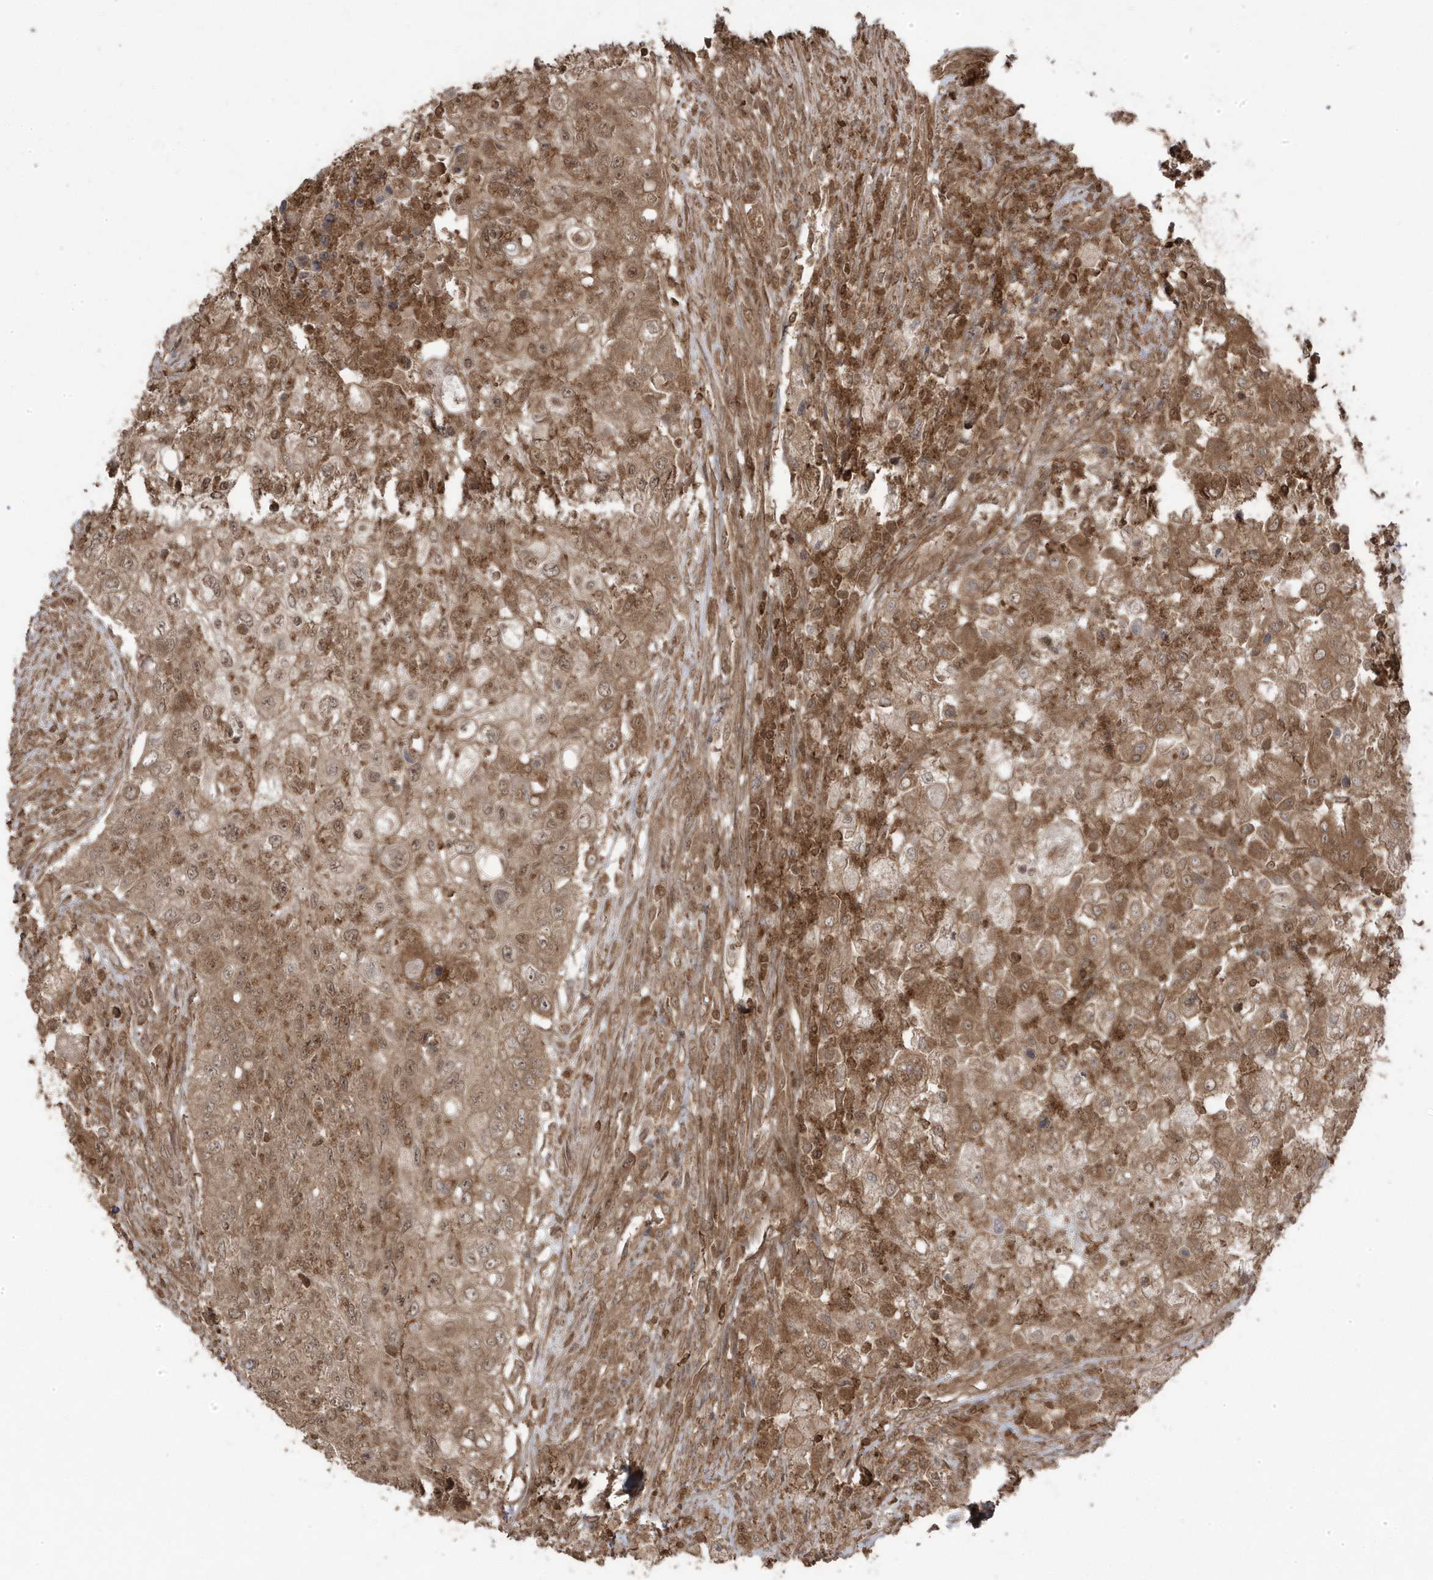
{"staining": {"intensity": "moderate", "quantity": ">75%", "location": "cytoplasmic/membranous"}, "tissue": "urothelial cancer", "cell_type": "Tumor cells", "image_type": "cancer", "snomed": [{"axis": "morphology", "description": "Urothelial carcinoma, High grade"}, {"axis": "topography", "description": "Urinary bladder"}], "caption": "Human urothelial cancer stained with a brown dye demonstrates moderate cytoplasmic/membranous positive staining in approximately >75% of tumor cells.", "gene": "ASAP1", "patient": {"sex": "female", "age": 60}}